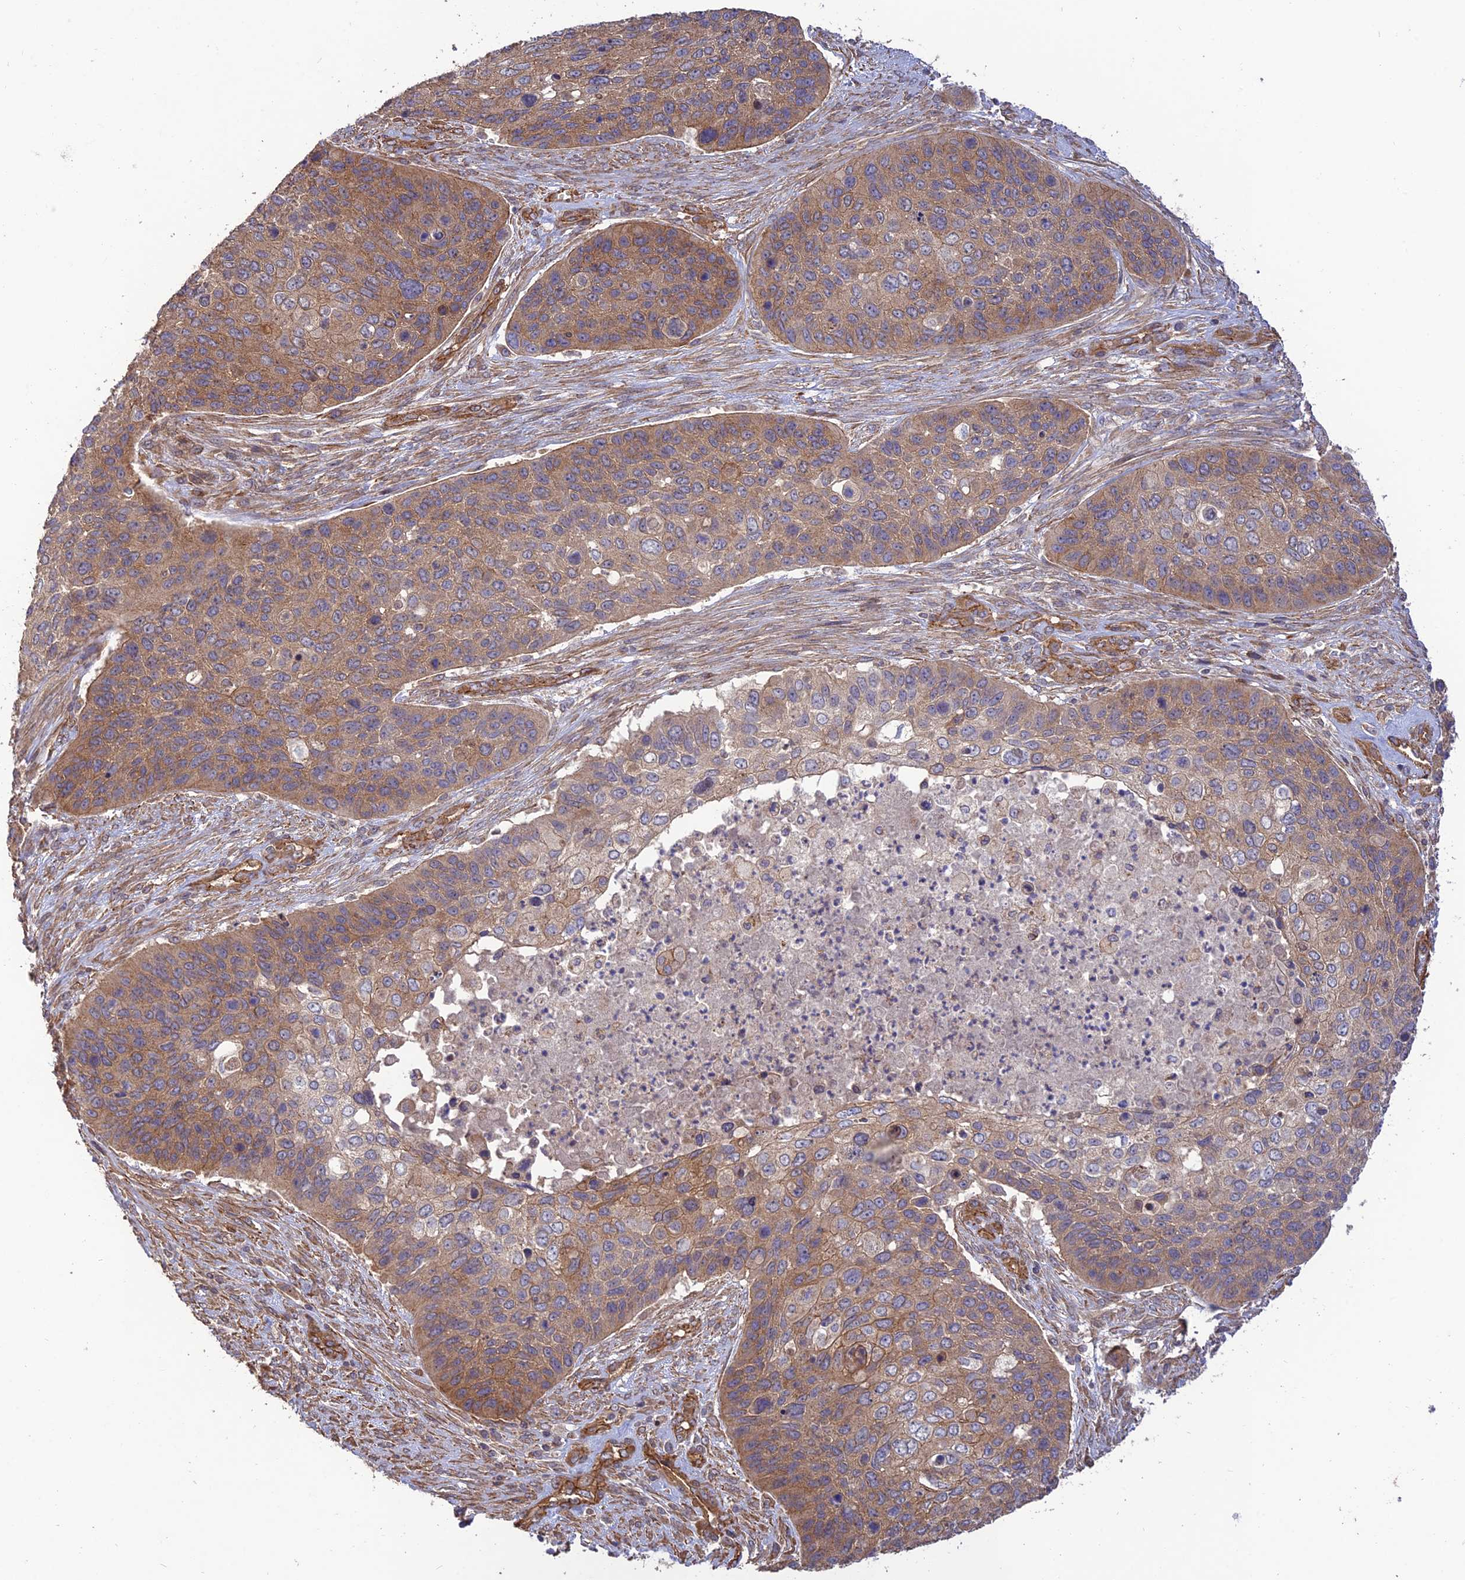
{"staining": {"intensity": "moderate", "quantity": "25%-75%", "location": "cytoplasmic/membranous"}, "tissue": "skin cancer", "cell_type": "Tumor cells", "image_type": "cancer", "snomed": [{"axis": "morphology", "description": "Basal cell carcinoma"}, {"axis": "topography", "description": "Skin"}], "caption": "Protein expression analysis of skin basal cell carcinoma exhibits moderate cytoplasmic/membranous staining in about 25%-75% of tumor cells.", "gene": "HOMER2", "patient": {"sex": "female", "age": 74}}